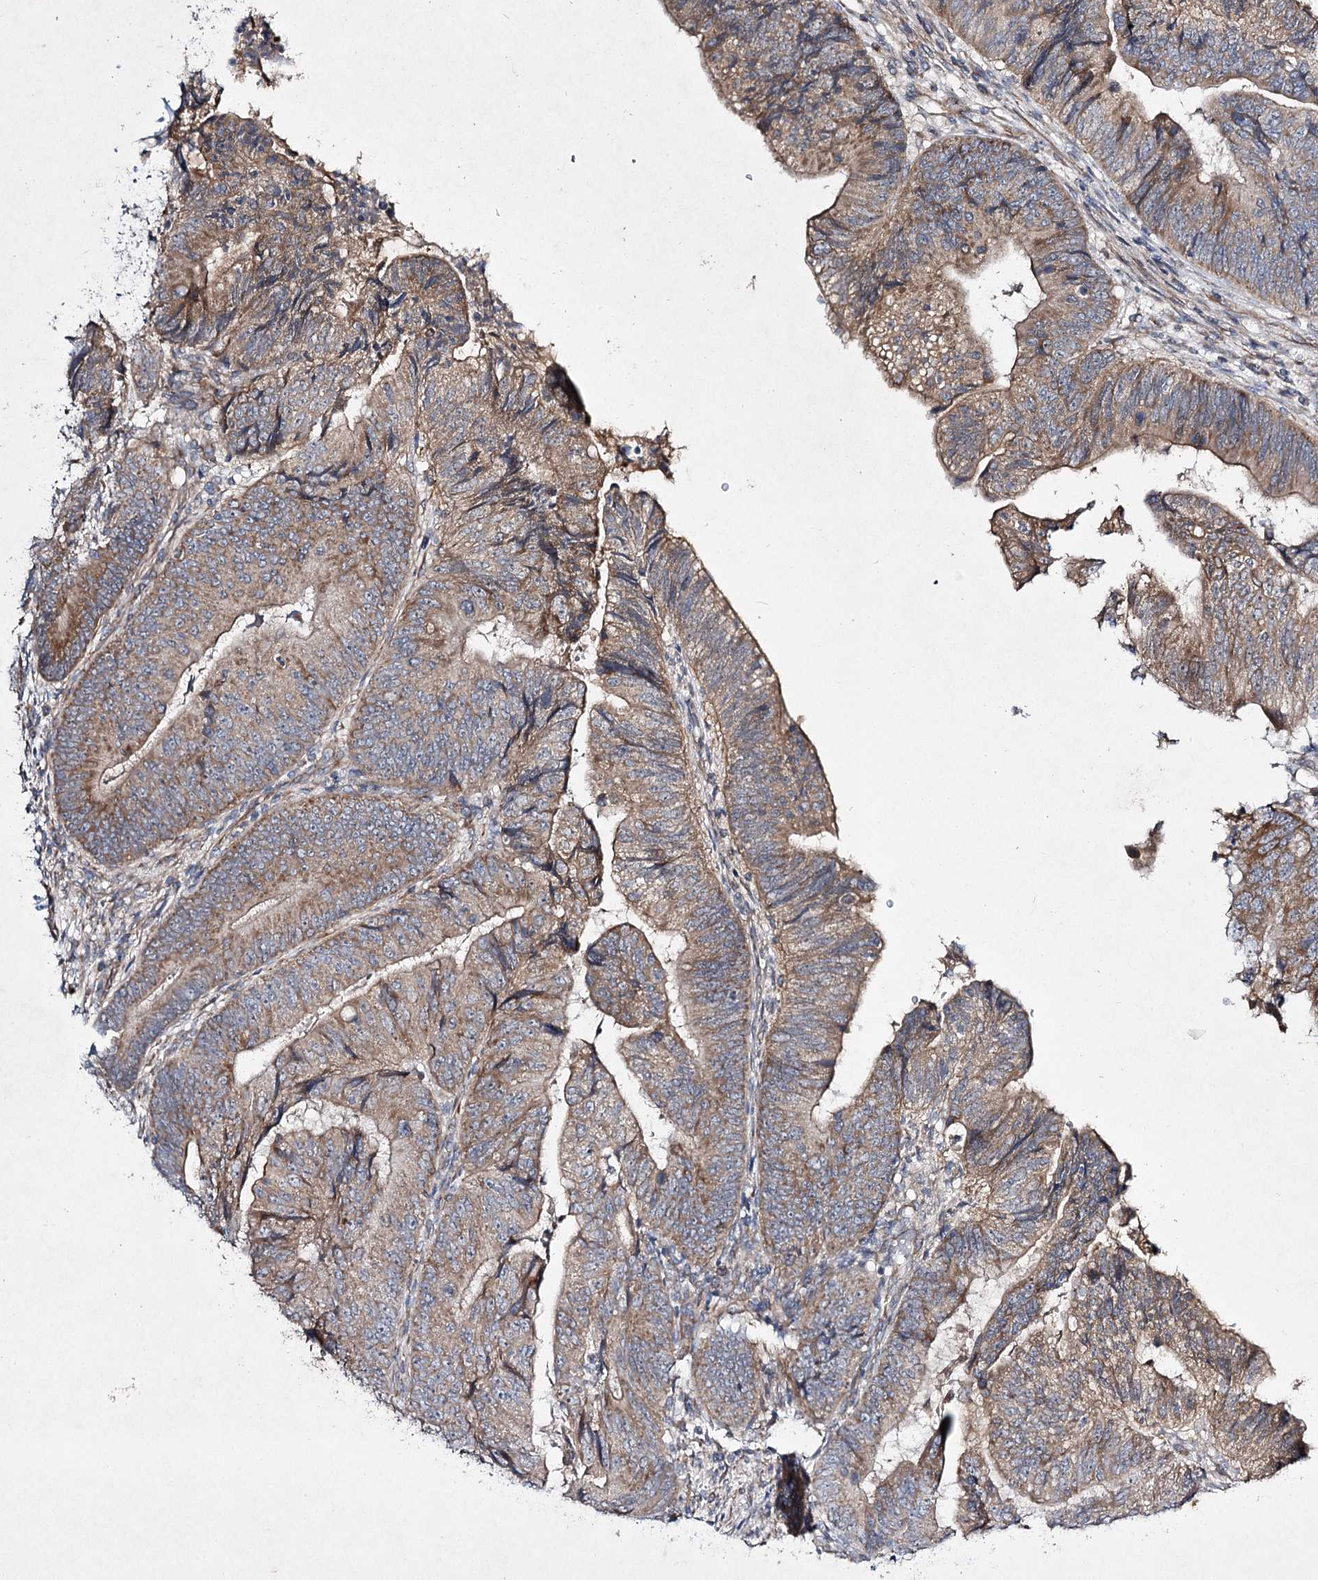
{"staining": {"intensity": "moderate", "quantity": ">75%", "location": "cytoplasmic/membranous"}, "tissue": "colorectal cancer", "cell_type": "Tumor cells", "image_type": "cancer", "snomed": [{"axis": "morphology", "description": "Adenocarcinoma, NOS"}, {"axis": "topography", "description": "Colon"}], "caption": "Protein analysis of colorectal cancer tissue exhibits moderate cytoplasmic/membranous staining in approximately >75% of tumor cells.", "gene": "KIAA0825", "patient": {"sex": "female", "age": 67}}